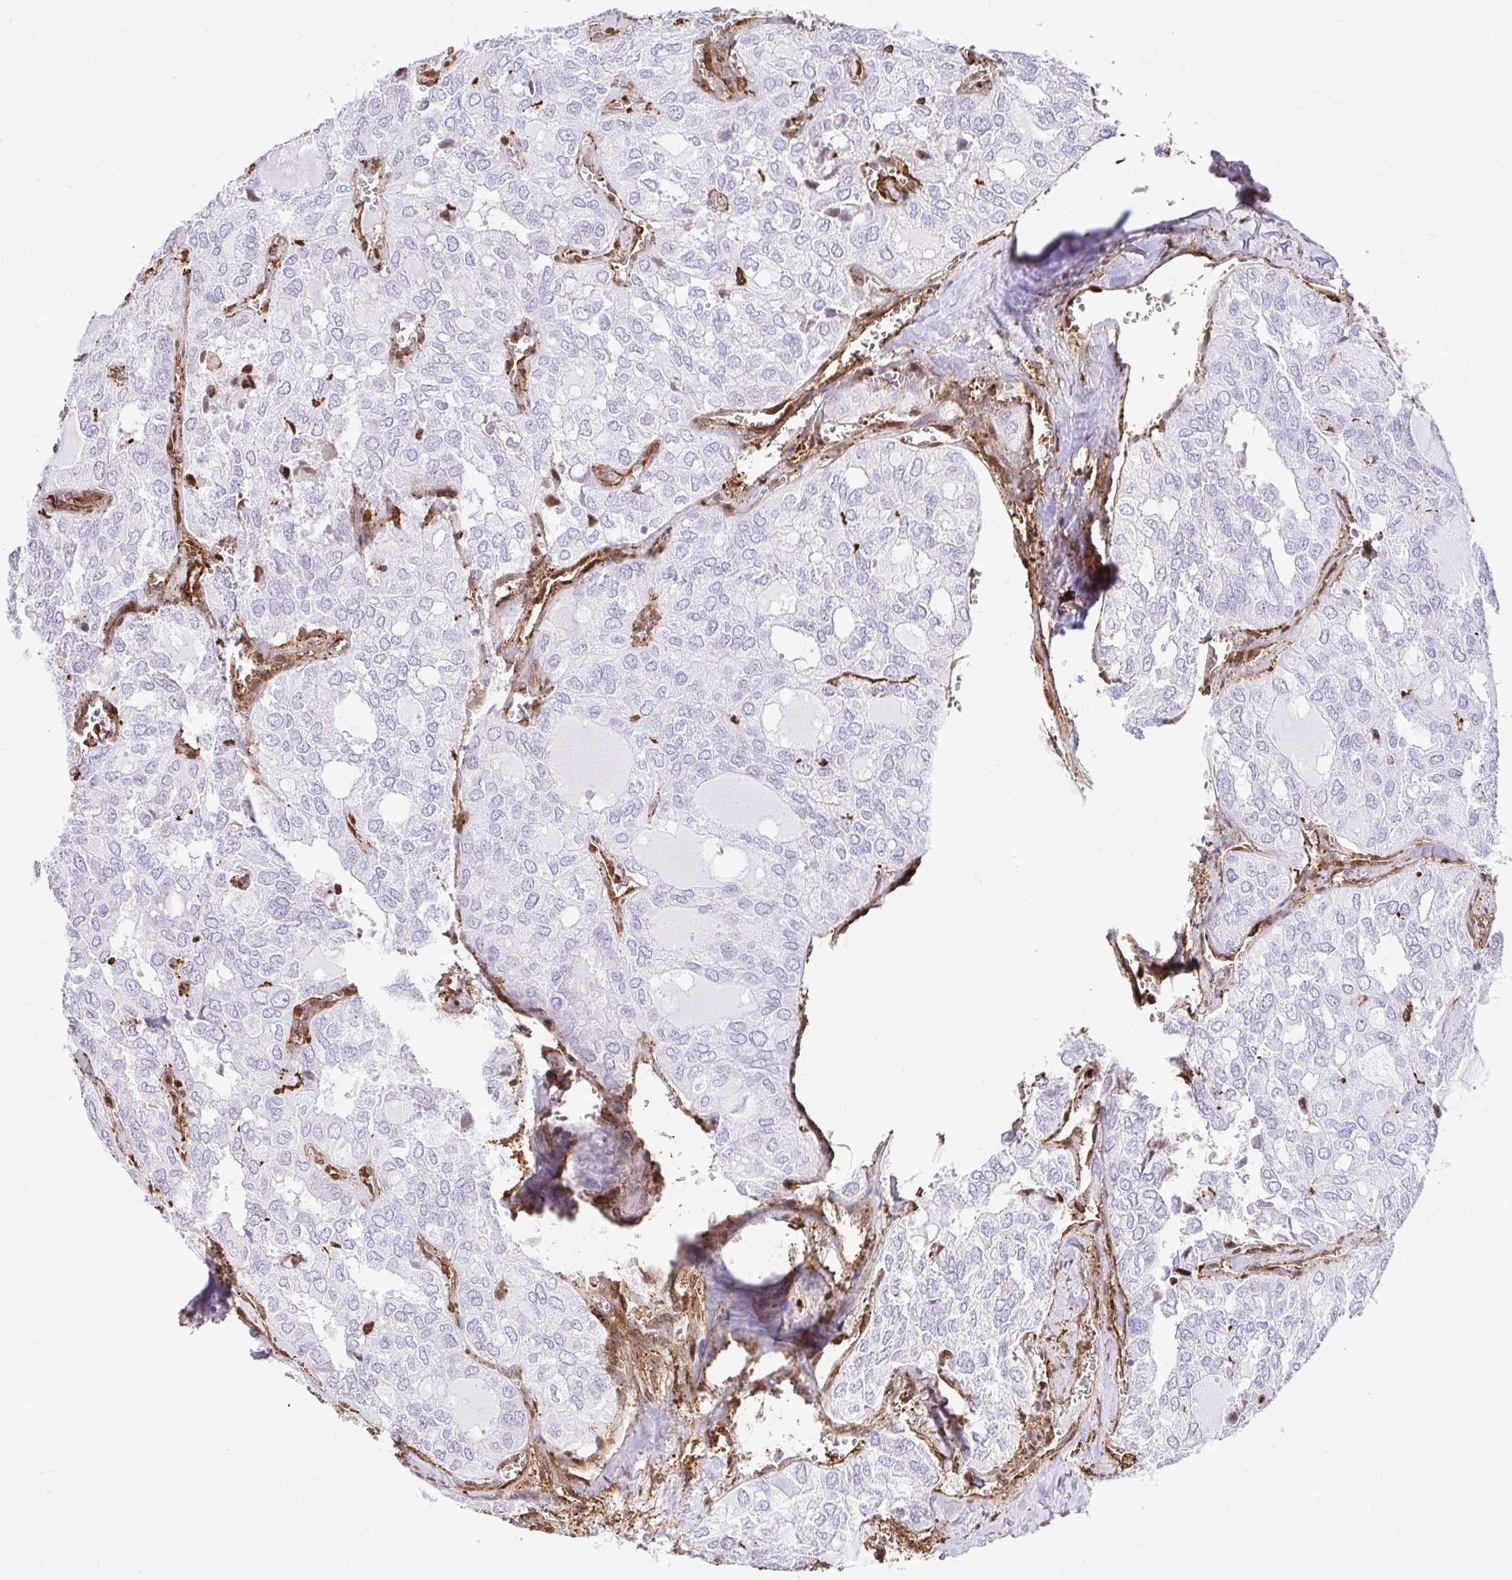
{"staining": {"intensity": "negative", "quantity": "none", "location": "none"}, "tissue": "thyroid cancer", "cell_type": "Tumor cells", "image_type": "cancer", "snomed": [{"axis": "morphology", "description": "Follicular adenoma carcinoma, NOS"}, {"axis": "topography", "description": "Thyroid gland"}], "caption": "High power microscopy image of an immunohistochemistry (IHC) micrograph of follicular adenoma carcinoma (thyroid), revealing no significant expression in tumor cells. Nuclei are stained in blue.", "gene": "GSN", "patient": {"sex": "male", "age": 75}}